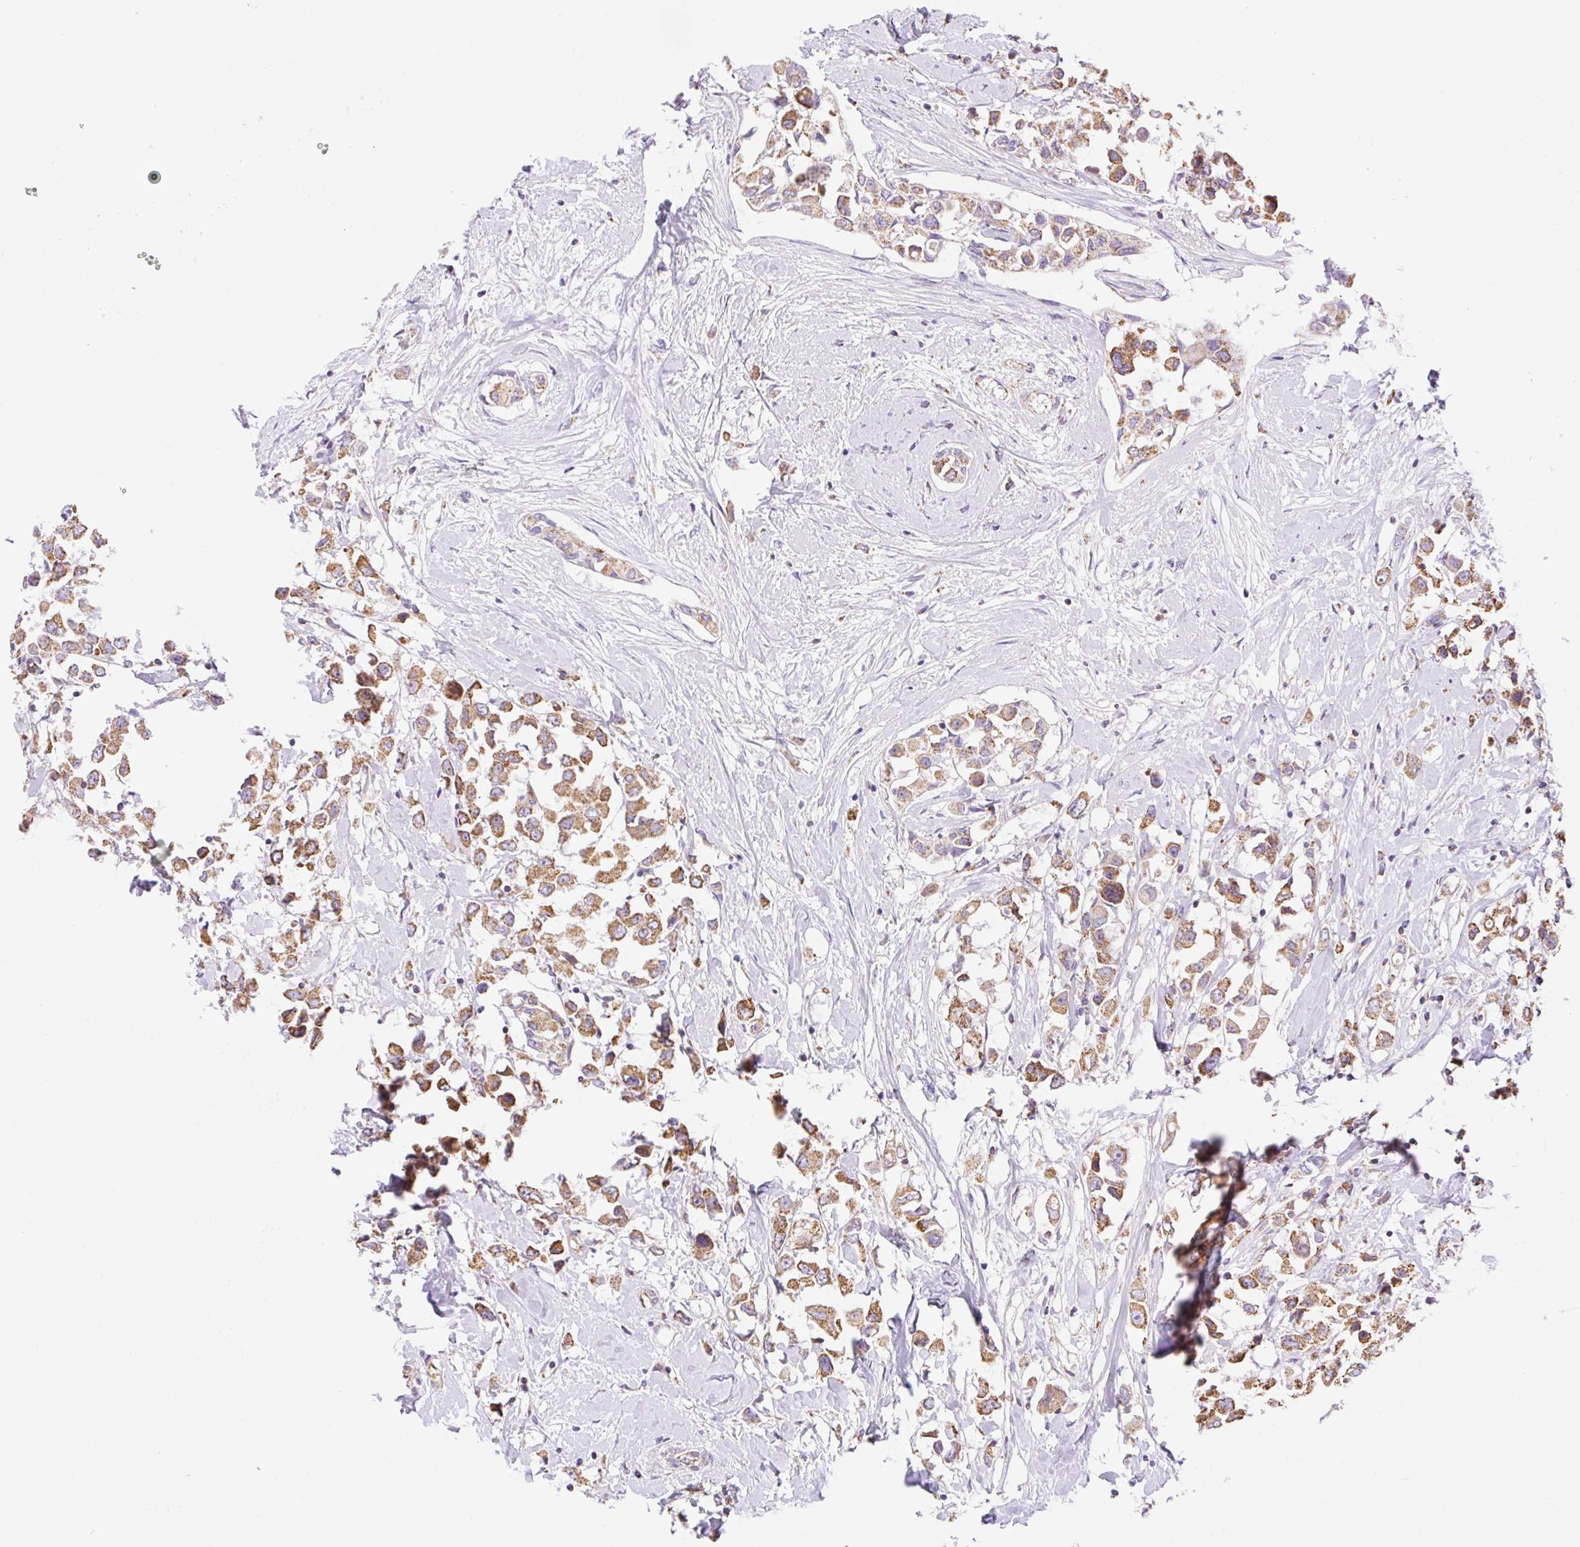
{"staining": {"intensity": "moderate", "quantity": ">75%", "location": "cytoplasmic/membranous"}, "tissue": "breast cancer", "cell_type": "Tumor cells", "image_type": "cancer", "snomed": [{"axis": "morphology", "description": "Duct carcinoma"}, {"axis": "topography", "description": "Breast"}], "caption": "Protein analysis of breast infiltrating ductal carcinoma tissue reveals moderate cytoplasmic/membranous expression in approximately >75% of tumor cells.", "gene": "ESAM", "patient": {"sex": "female", "age": 61}}